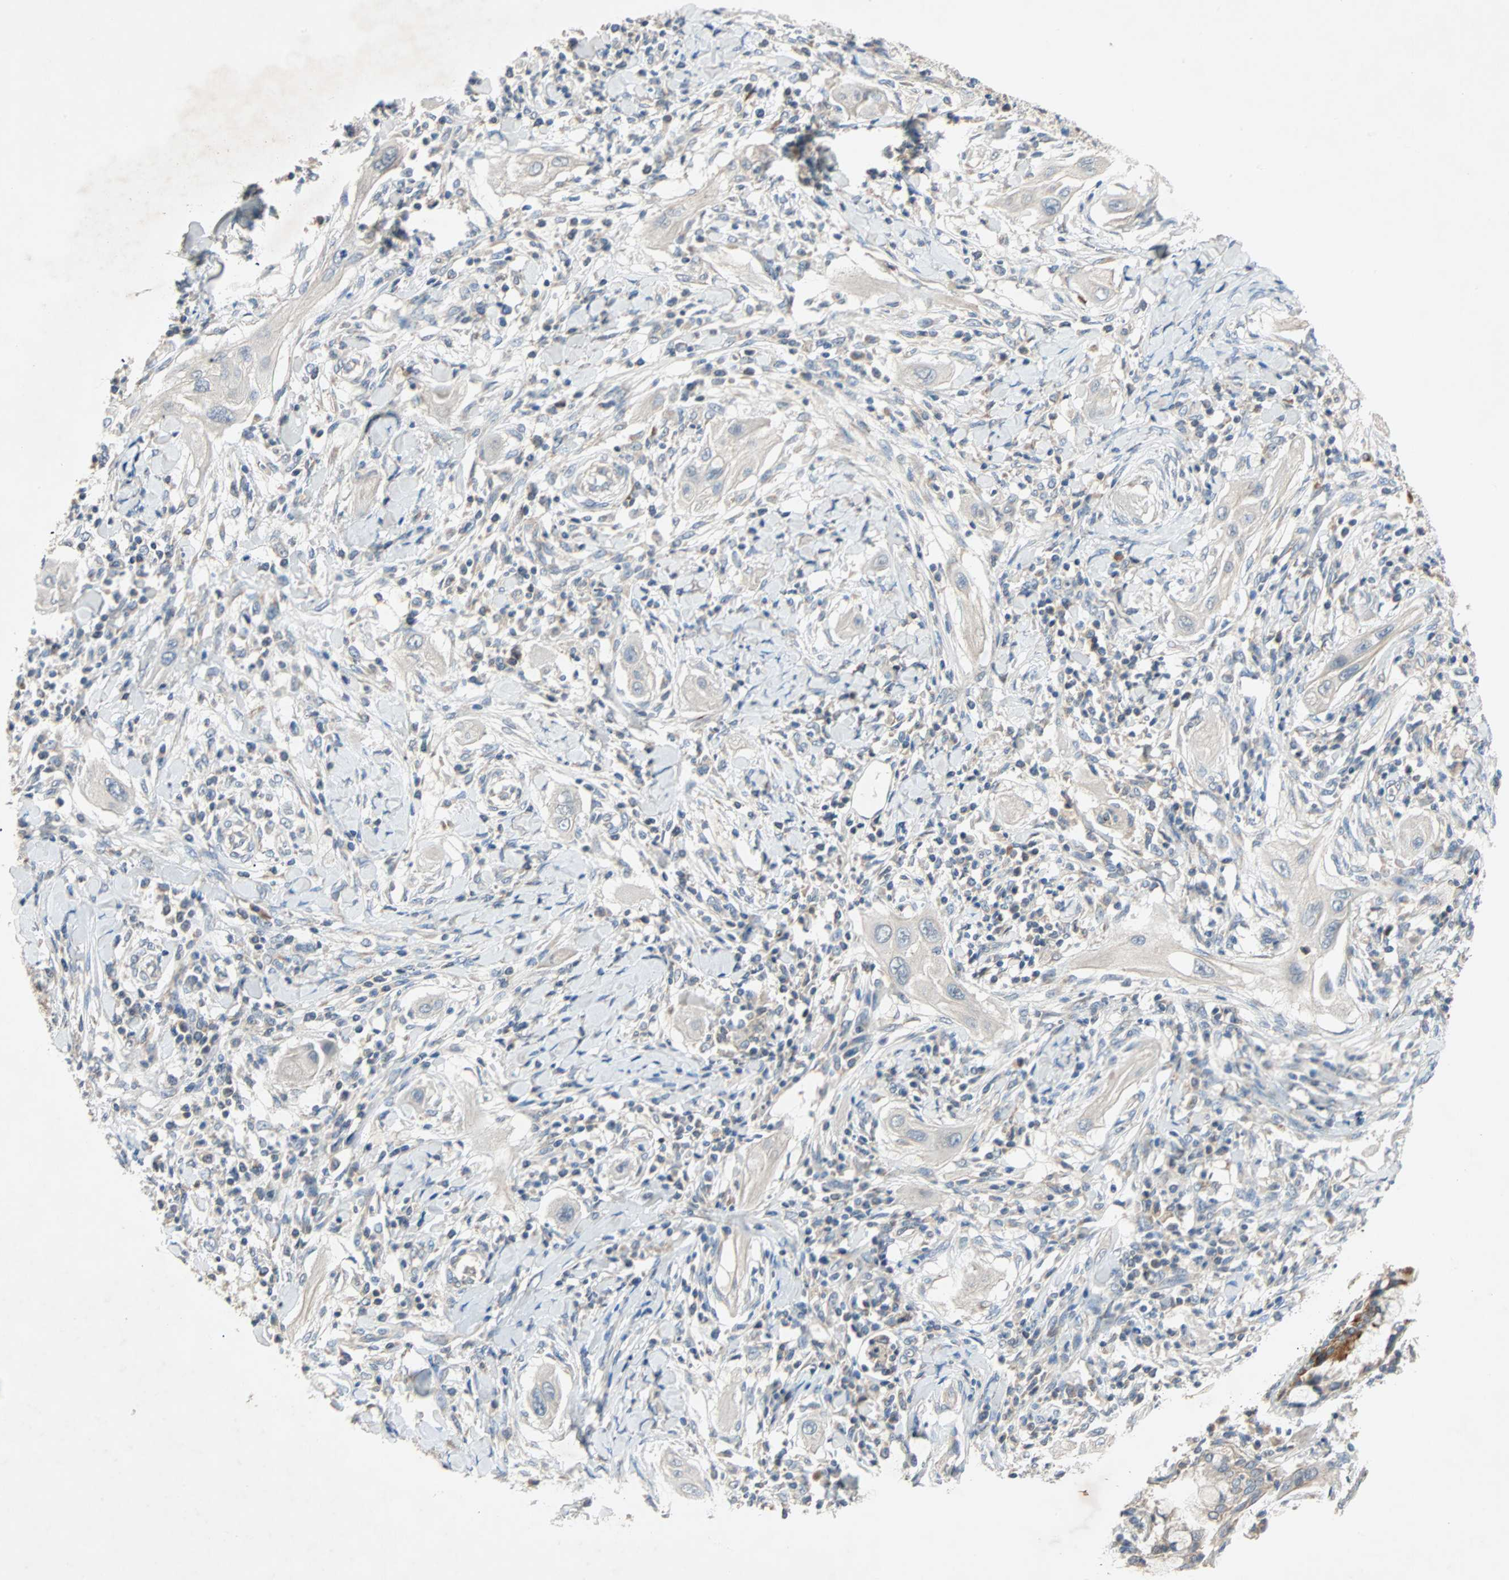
{"staining": {"intensity": "negative", "quantity": "none", "location": "none"}, "tissue": "lung cancer", "cell_type": "Tumor cells", "image_type": "cancer", "snomed": [{"axis": "morphology", "description": "Squamous cell carcinoma, NOS"}, {"axis": "topography", "description": "Lung"}], "caption": "Histopathology image shows no protein expression in tumor cells of squamous cell carcinoma (lung) tissue.", "gene": "XYLT1", "patient": {"sex": "female", "age": 47}}